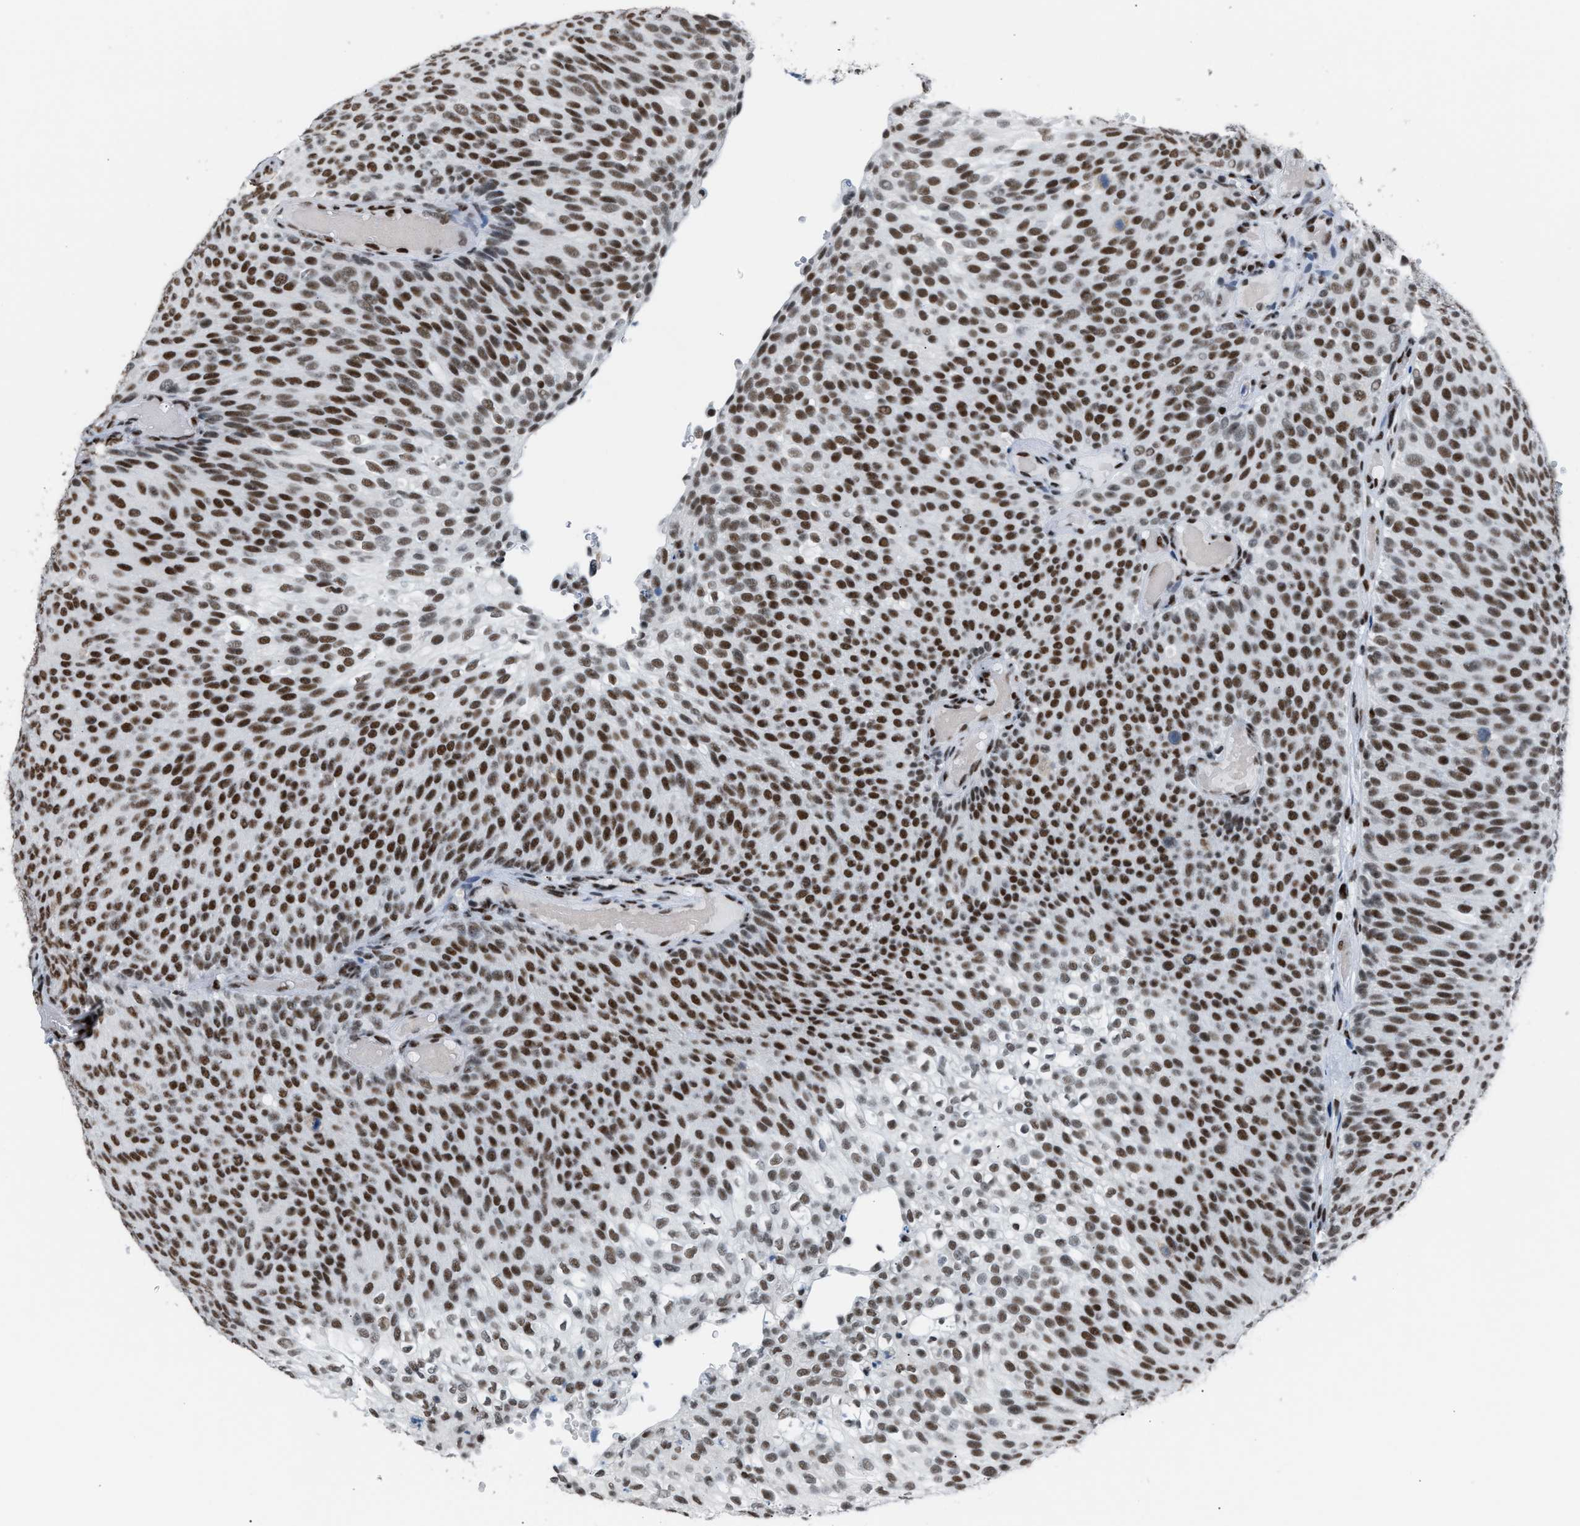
{"staining": {"intensity": "strong", "quantity": "25%-75%", "location": "nuclear"}, "tissue": "urothelial cancer", "cell_type": "Tumor cells", "image_type": "cancer", "snomed": [{"axis": "morphology", "description": "Urothelial carcinoma, Low grade"}, {"axis": "topography", "description": "Urinary bladder"}], "caption": "Strong nuclear expression for a protein is appreciated in about 25%-75% of tumor cells of low-grade urothelial carcinoma using IHC.", "gene": "CCAR2", "patient": {"sex": "male", "age": 78}}